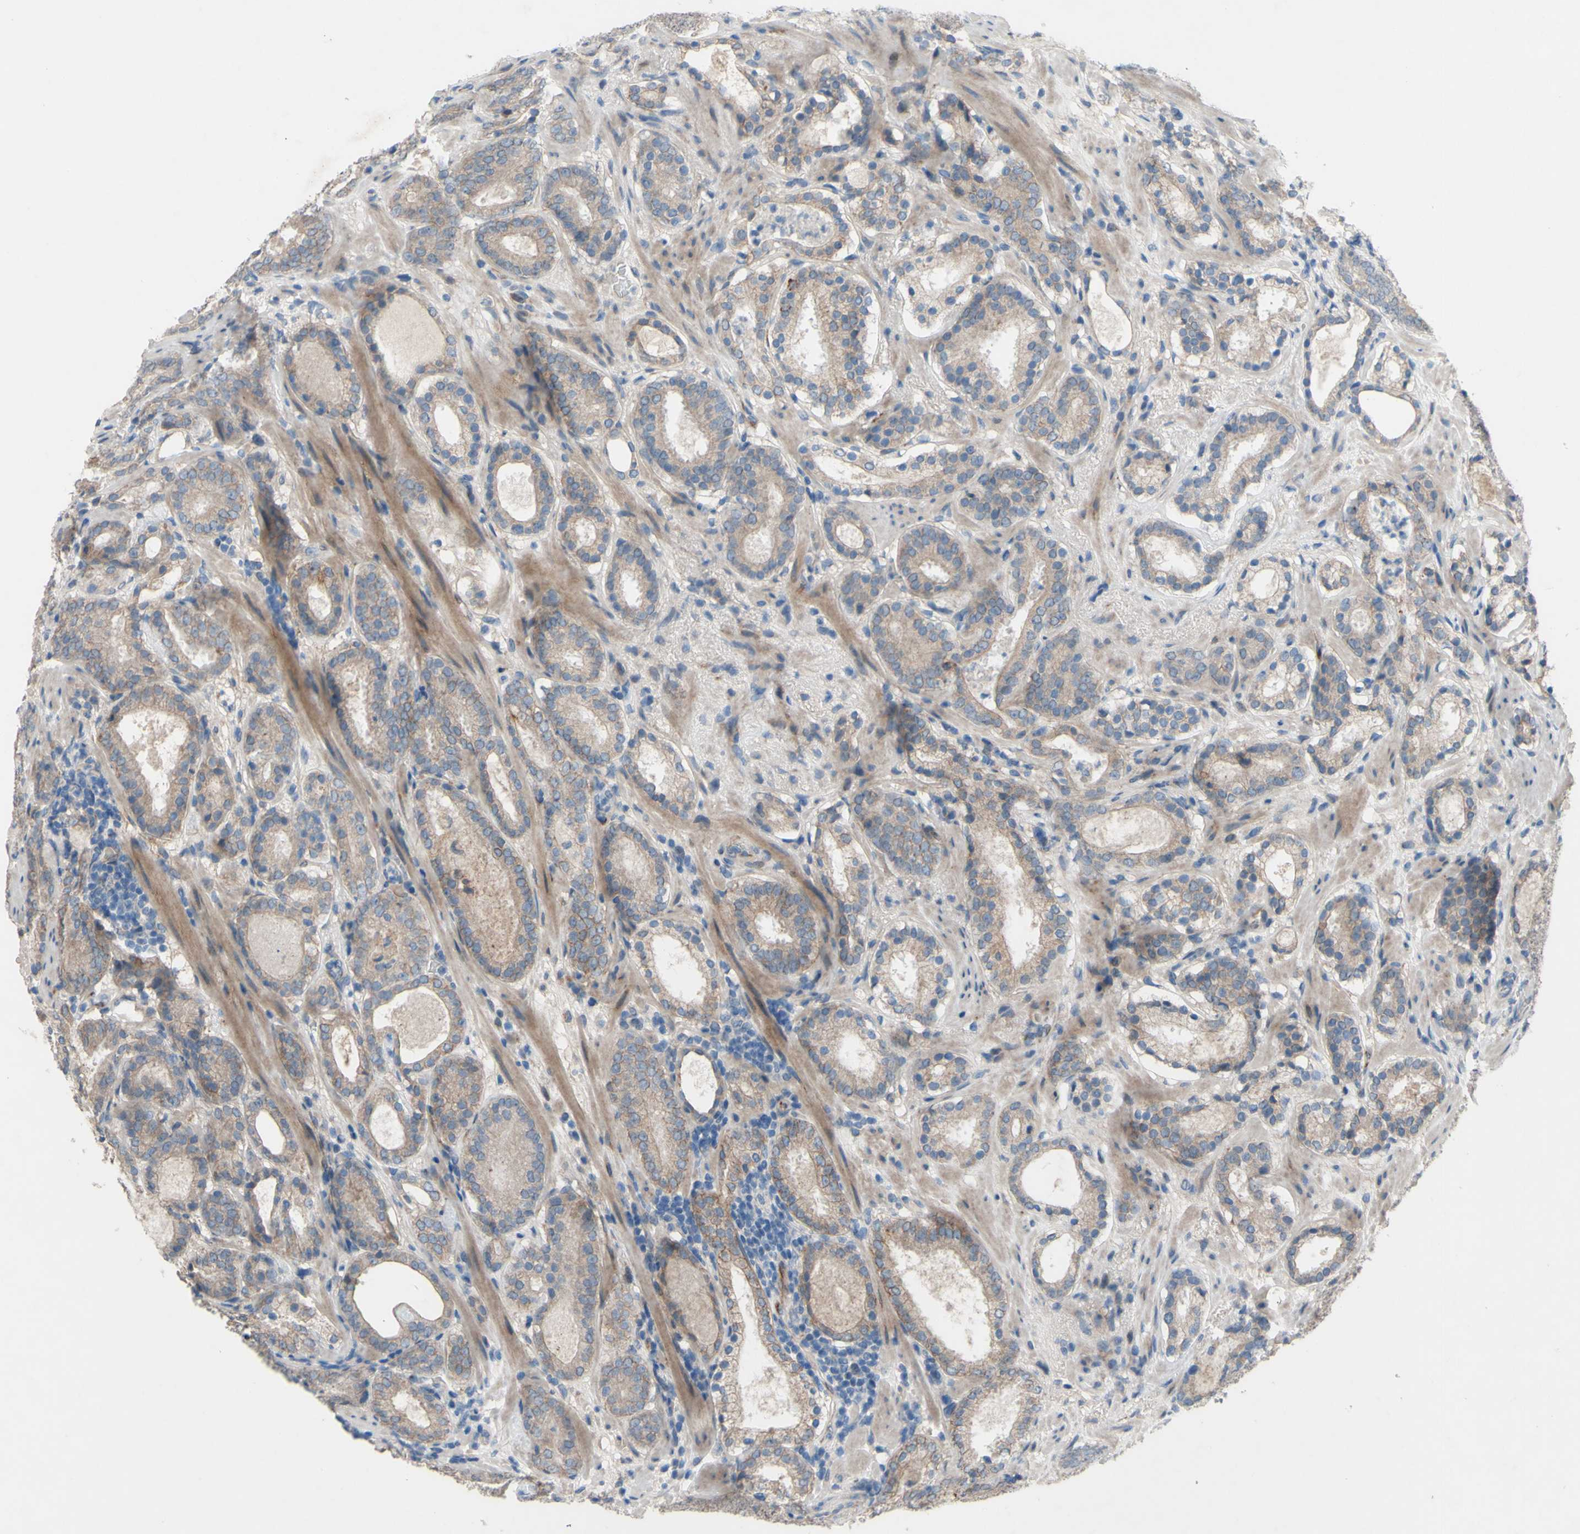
{"staining": {"intensity": "weak", "quantity": ">75%", "location": "cytoplasmic/membranous"}, "tissue": "prostate cancer", "cell_type": "Tumor cells", "image_type": "cancer", "snomed": [{"axis": "morphology", "description": "Adenocarcinoma, Low grade"}, {"axis": "topography", "description": "Prostate"}], "caption": "Immunohistochemical staining of human low-grade adenocarcinoma (prostate) displays weak cytoplasmic/membranous protein positivity in about >75% of tumor cells. (DAB = brown stain, brightfield microscopy at high magnification).", "gene": "CDCP1", "patient": {"sex": "male", "age": 69}}